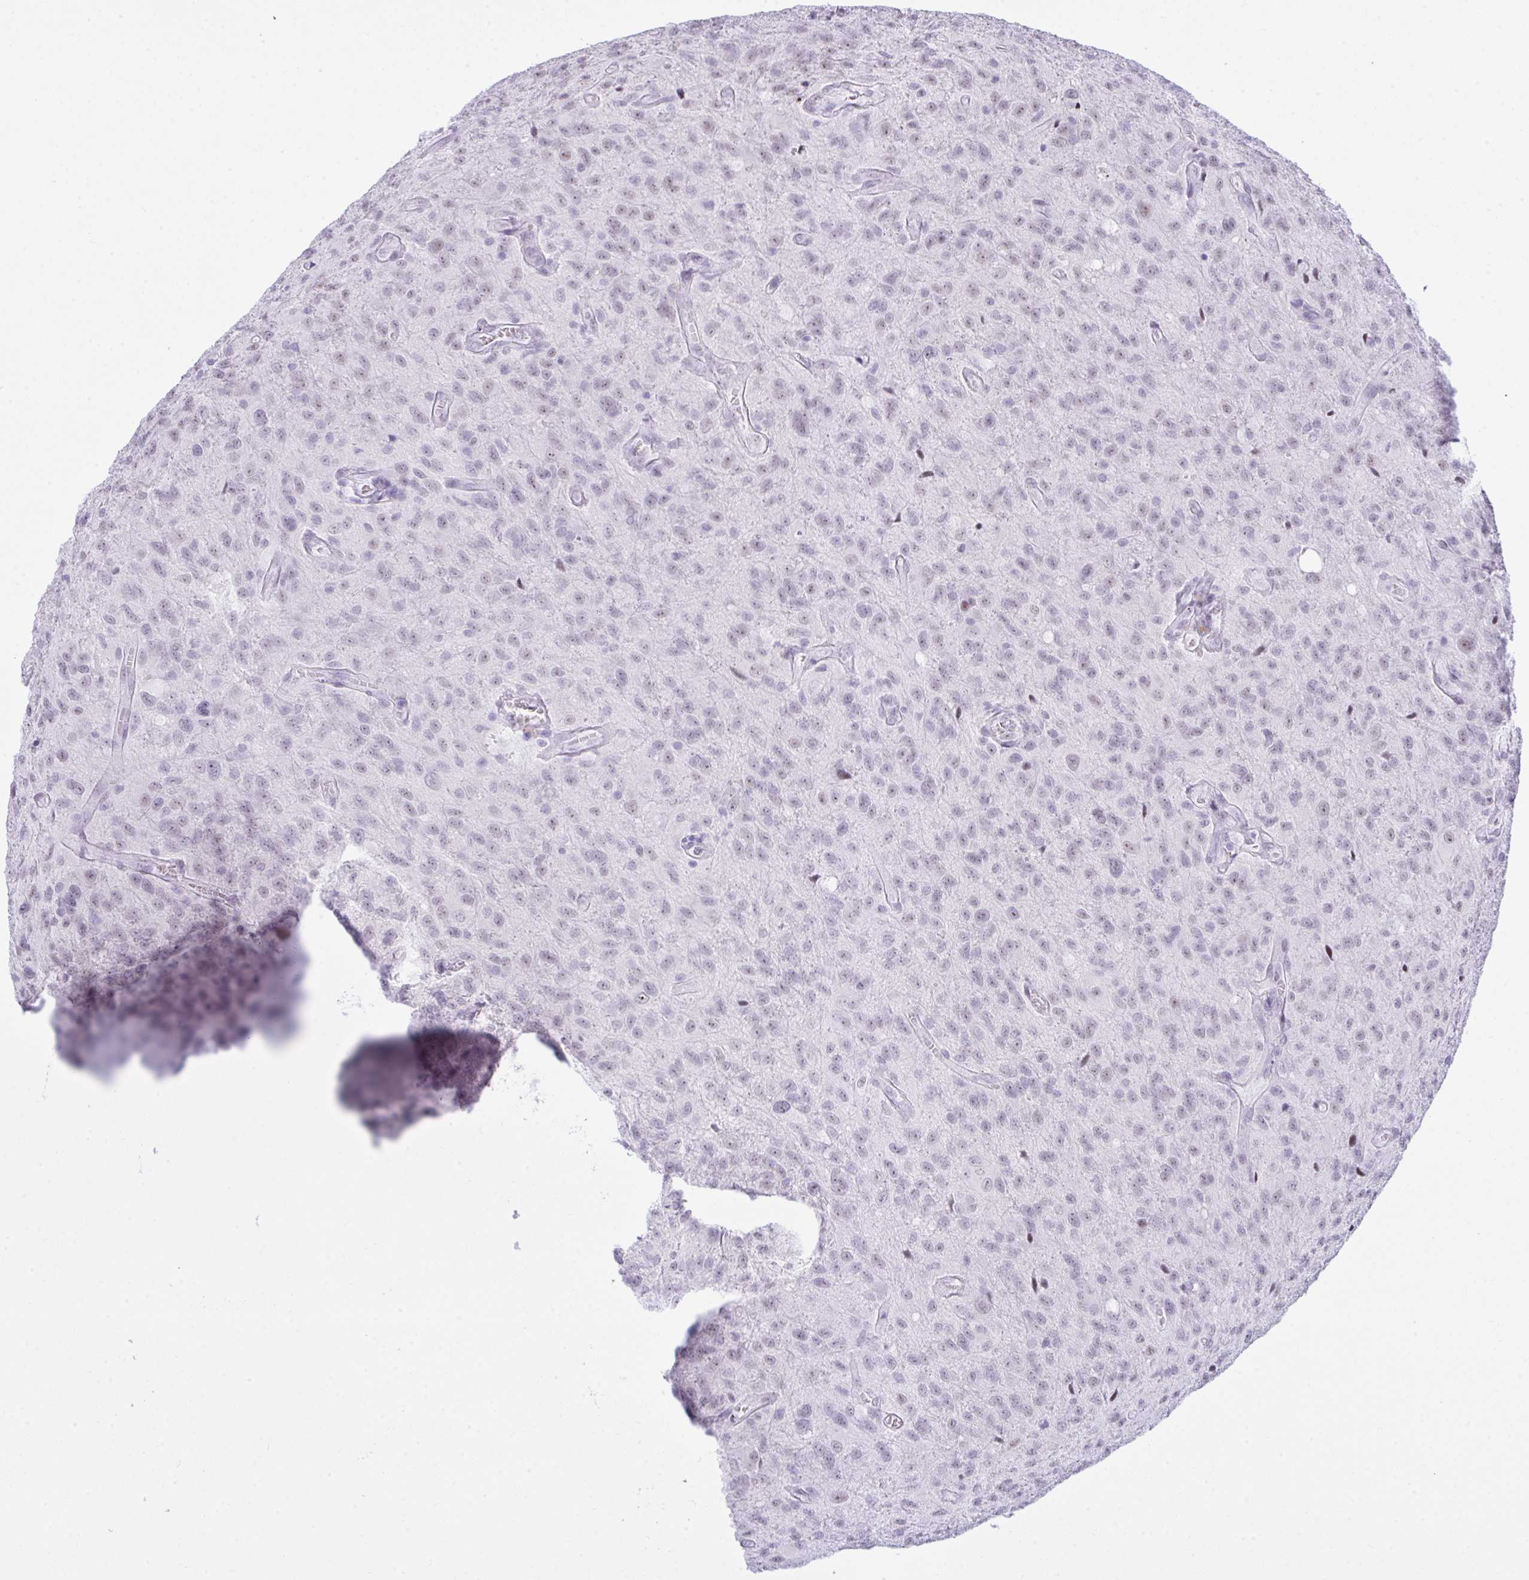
{"staining": {"intensity": "negative", "quantity": "none", "location": "none"}, "tissue": "glioma", "cell_type": "Tumor cells", "image_type": "cancer", "snomed": [{"axis": "morphology", "description": "Glioma, malignant, Low grade"}, {"axis": "topography", "description": "Brain"}], "caption": "High power microscopy image of an immunohistochemistry photomicrograph of malignant low-grade glioma, revealing no significant positivity in tumor cells.", "gene": "ELN", "patient": {"sex": "male", "age": 66}}